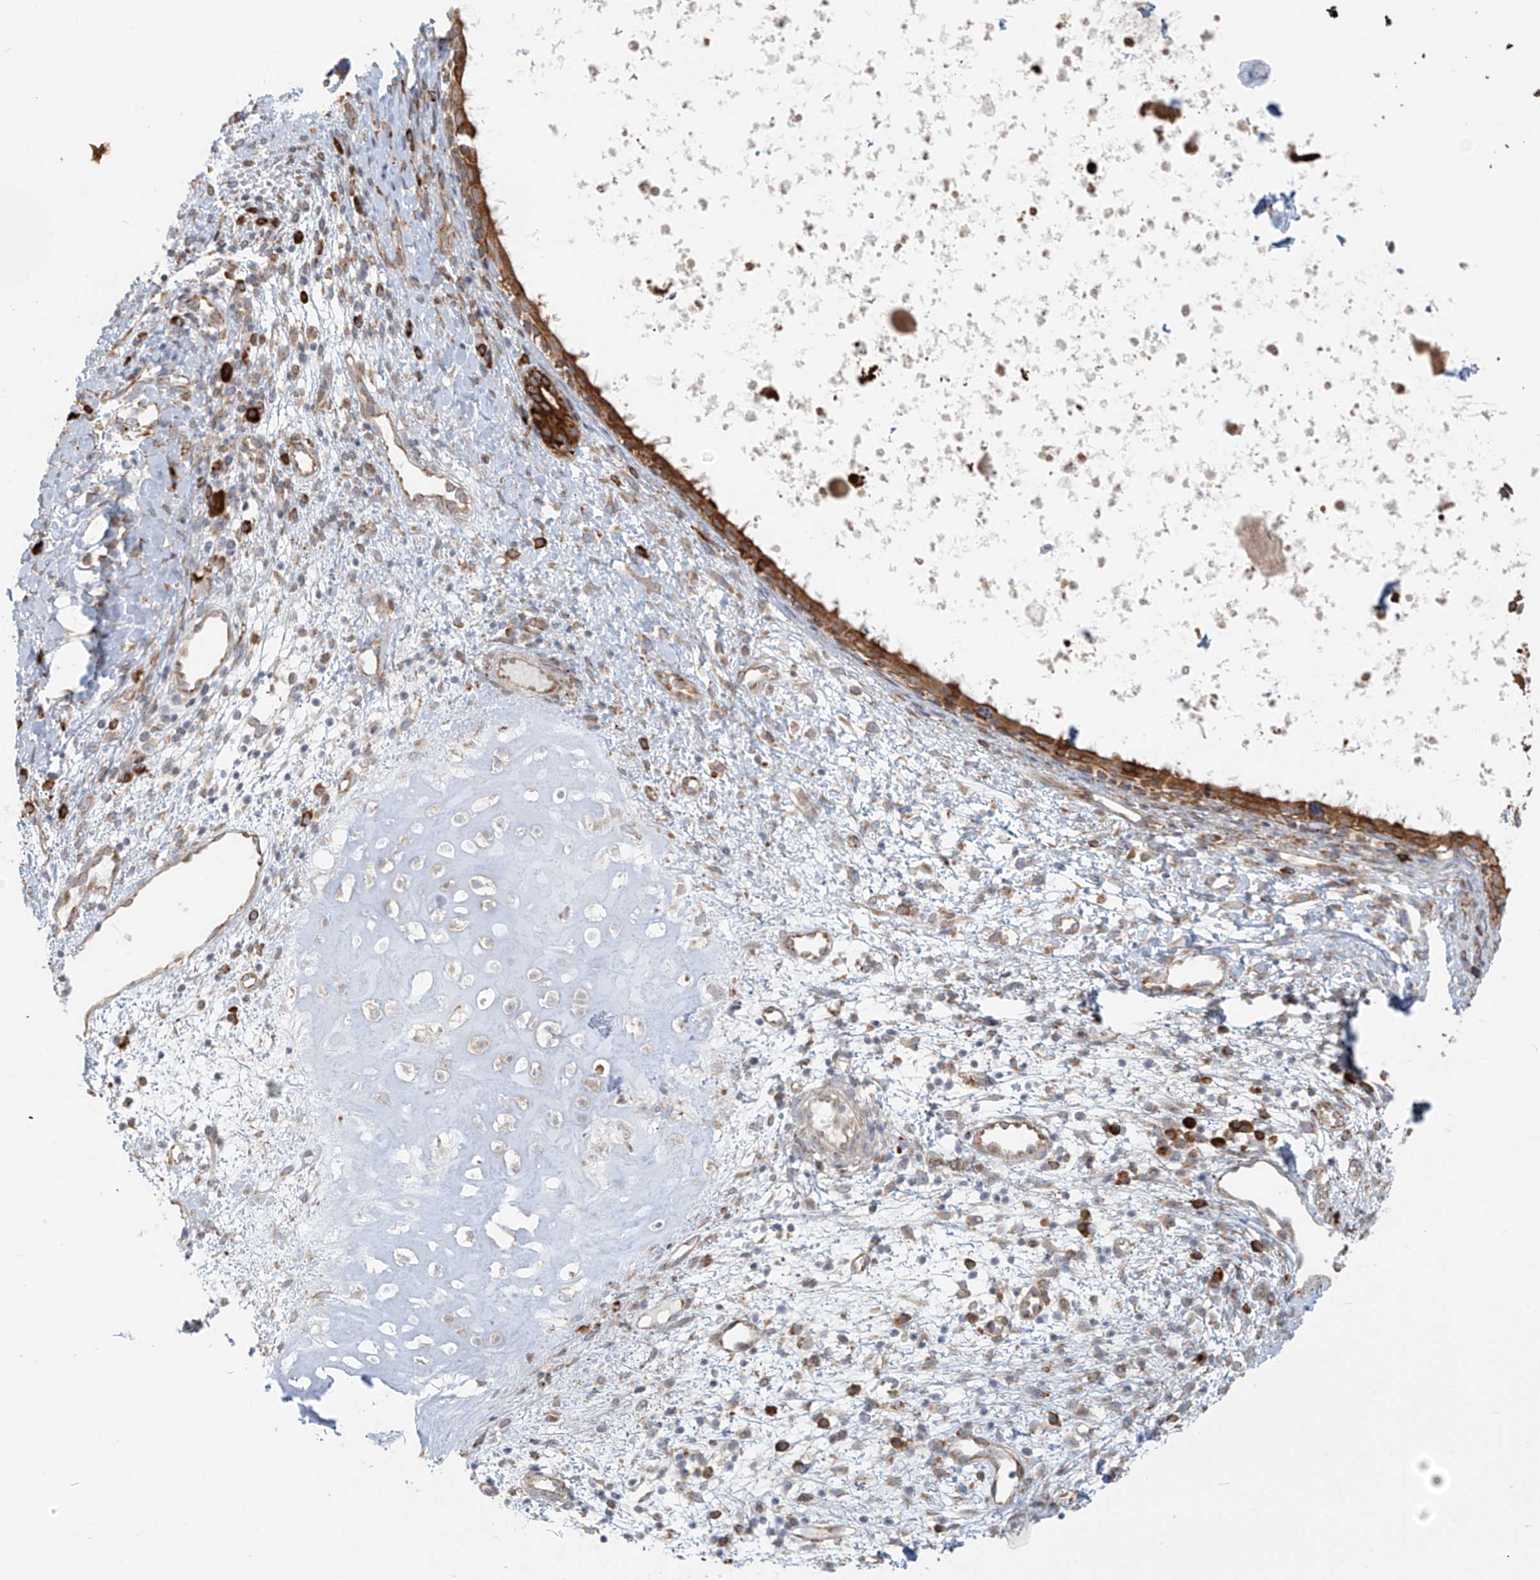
{"staining": {"intensity": "moderate", "quantity": ">75%", "location": "cytoplasmic/membranous"}, "tissue": "nasopharynx", "cell_type": "Respiratory epithelial cells", "image_type": "normal", "snomed": [{"axis": "morphology", "description": "Normal tissue, NOS"}, {"axis": "topography", "description": "Nasopharynx"}], "caption": "Normal nasopharynx displays moderate cytoplasmic/membranous expression in approximately >75% of respiratory epithelial cells, visualized by immunohistochemistry. Ihc stains the protein in brown and the nuclei are stained blue.", "gene": "KATNIP", "patient": {"sex": "male", "age": 22}}